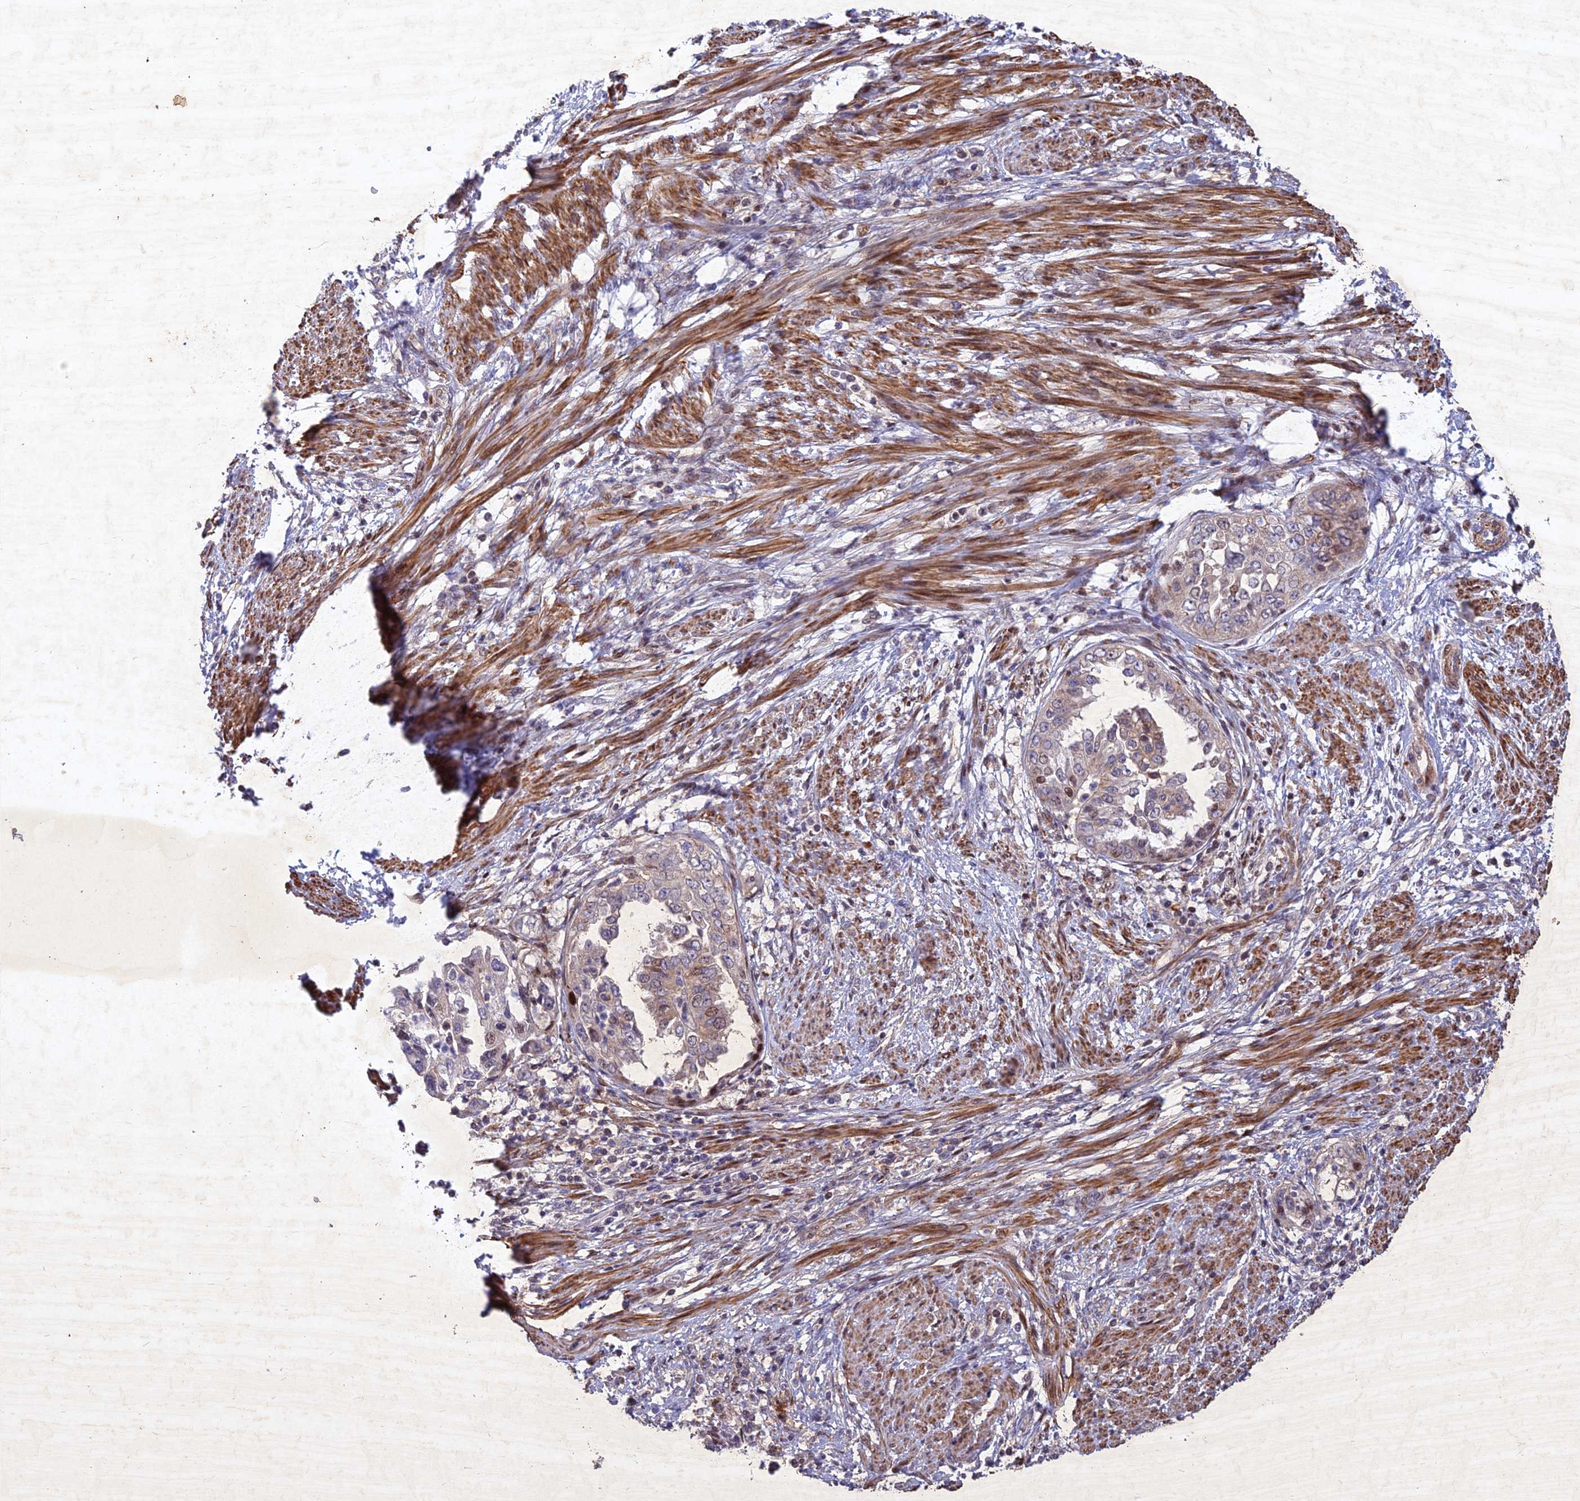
{"staining": {"intensity": "weak", "quantity": "<25%", "location": "nuclear"}, "tissue": "endometrial cancer", "cell_type": "Tumor cells", "image_type": "cancer", "snomed": [{"axis": "morphology", "description": "Adenocarcinoma, NOS"}, {"axis": "topography", "description": "Endometrium"}], "caption": "Tumor cells are negative for protein expression in human endometrial cancer. Nuclei are stained in blue.", "gene": "RELCH", "patient": {"sex": "female", "age": 85}}